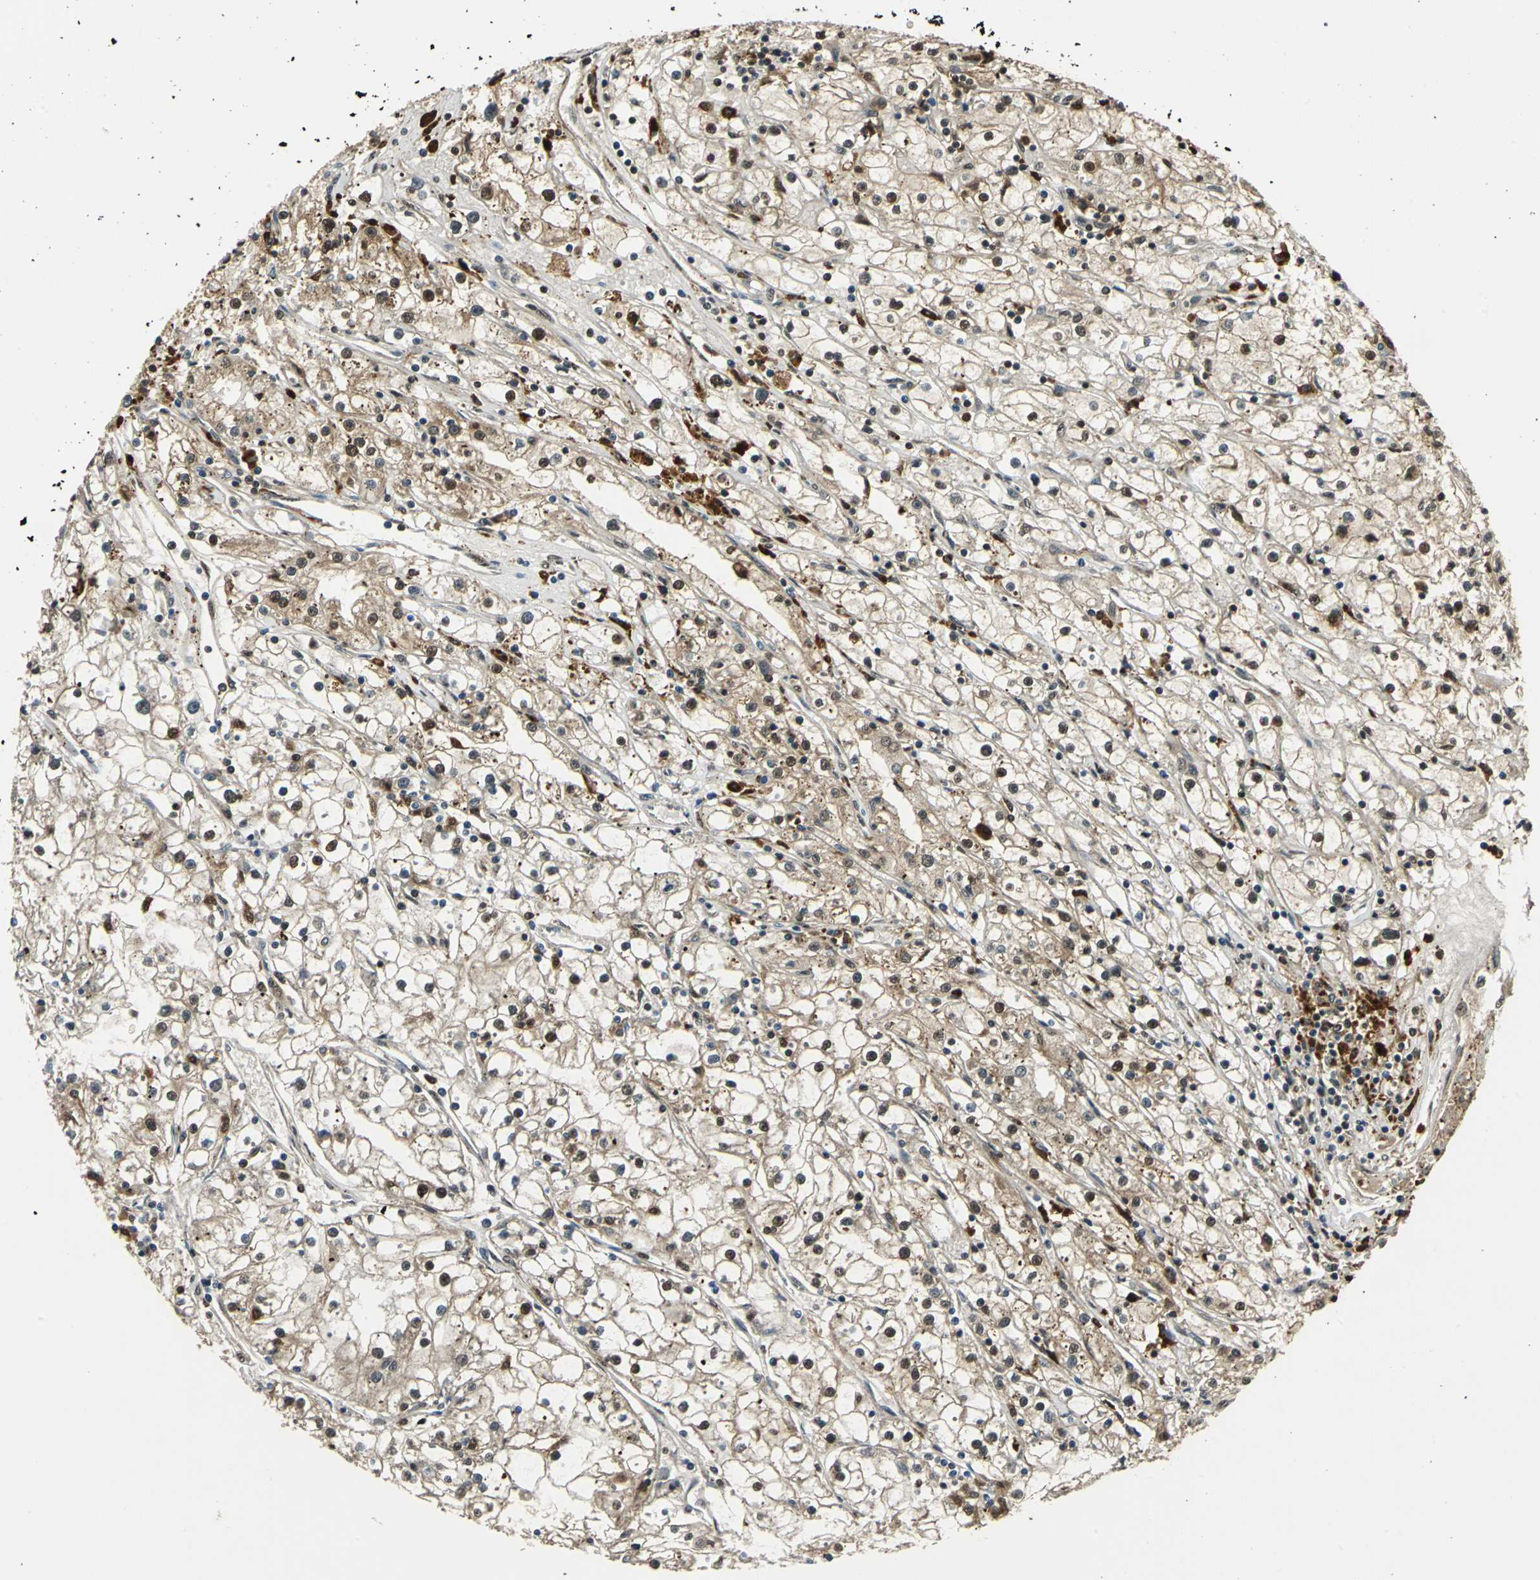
{"staining": {"intensity": "weak", "quantity": "25%-75%", "location": "cytoplasmic/membranous,nuclear"}, "tissue": "renal cancer", "cell_type": "Tumor cells", "image_type": "cancer", "snomed": [{"axis": "morphology", "description": "Adenocarcinoma, NOS"}, {"axis": "topography", "description": "Kidney"}], "caption": "Renal cancer tissue exhibits weak cytoplasmic/membranous and nuclear staining in approximately 25%-75% of tumor cells", "gene": "PPP1R13L", "patient": {"sex": "male", "age": 56}}